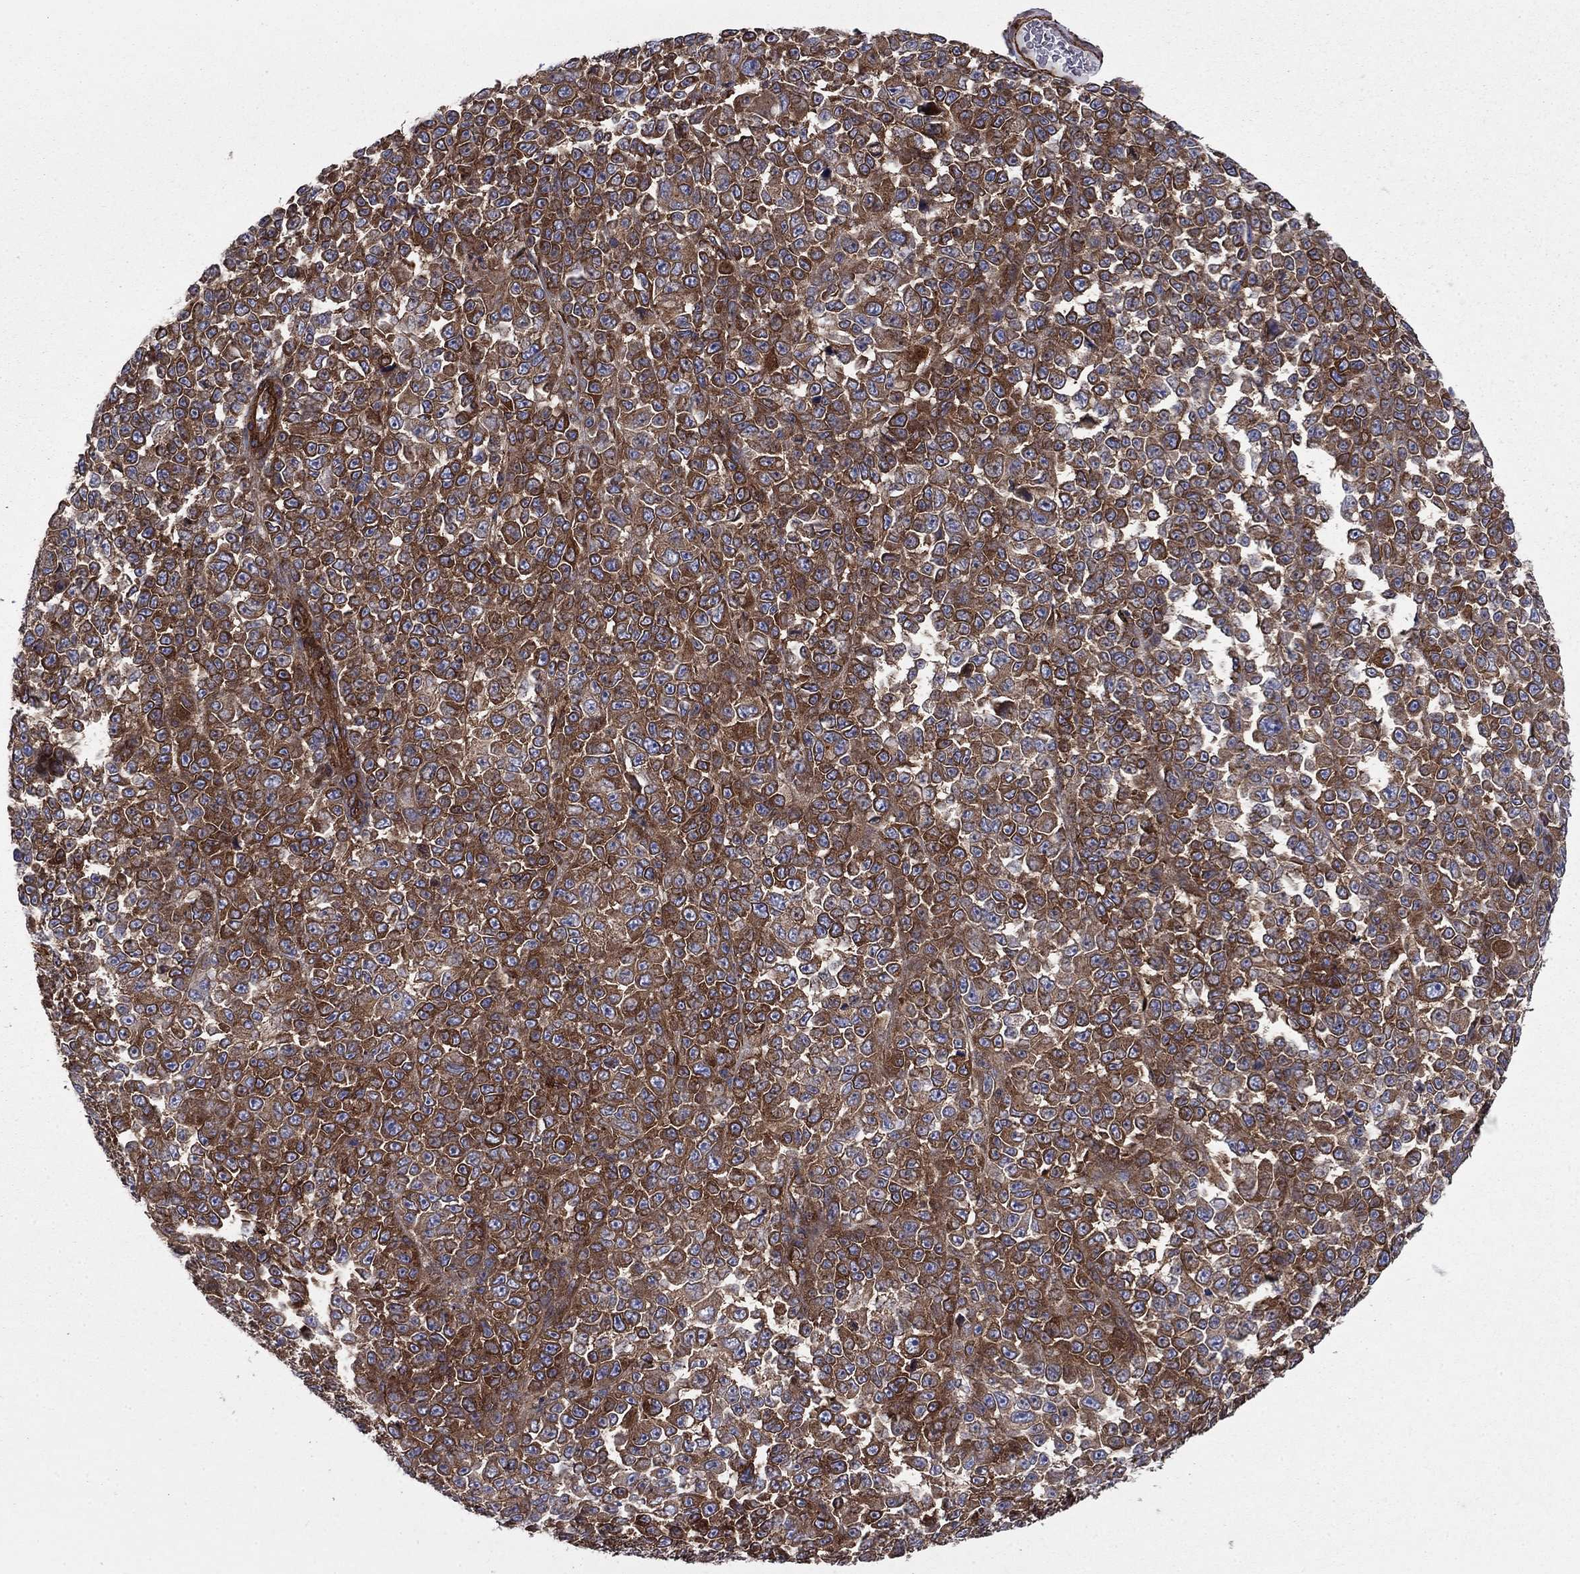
{"staining": {"intensity": "strong", "quantity": ">75%", "location": "cytoplasmic/membranous"}, "tissue": "melanoma", "cell_type": "Tumor cells", "image_type": "cancer", "snomed": [{"axis": "morphology", "description": "Malignant melanoma, NOS"}, {"axis": "topography", "description": "Skin"}], "caption": "Protein staining displays strong cytoplasmic/membranous expression in approximately >75% of tumor cells in melanoma. Nuclei are stained in blue.", "gene": "EHBP1L1", "patient": {"sex": "female", "age": 95}}